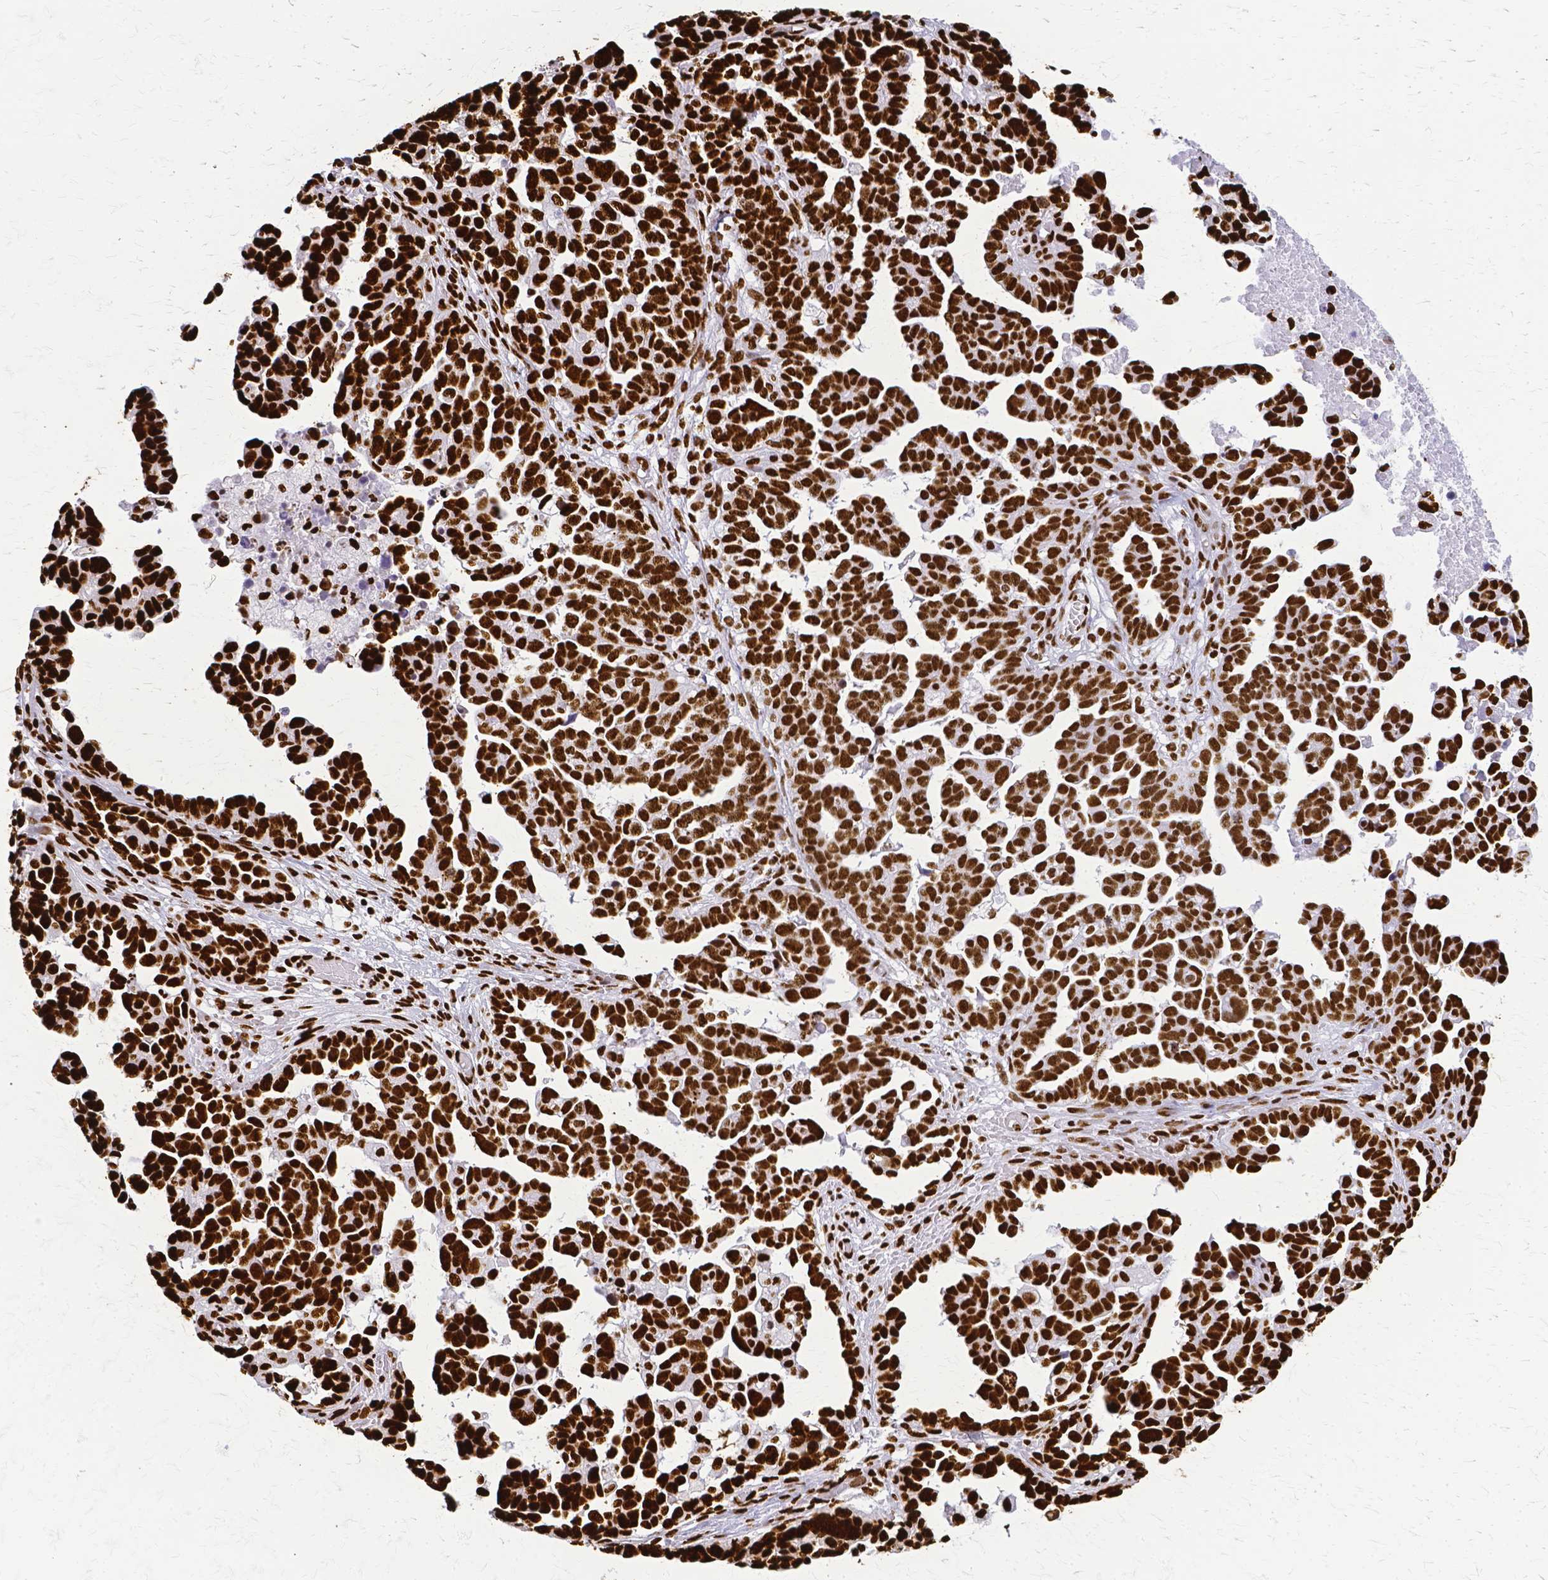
{"staining": {"intensity": "strong", "quantity": ">75%", "location": "nuclear"}, "tissue": "ovarian cancer", "cell_type": "Tumor cells", "image_type": "cancer", "snomed": [{"axis": "morphology", "description": "Cystadenocarcinoma, serous, NOS"}, {"axis": "topography", "description": "Ovary"}], "caption": "Ovarian serous cystadenocarcinoma was stained to show a protein in brown. There is high levels of strong nuclear expression in about >75% of tumor cells.", "gene": "SFPQ", "patient": {"sex": "female", "age": 54}}